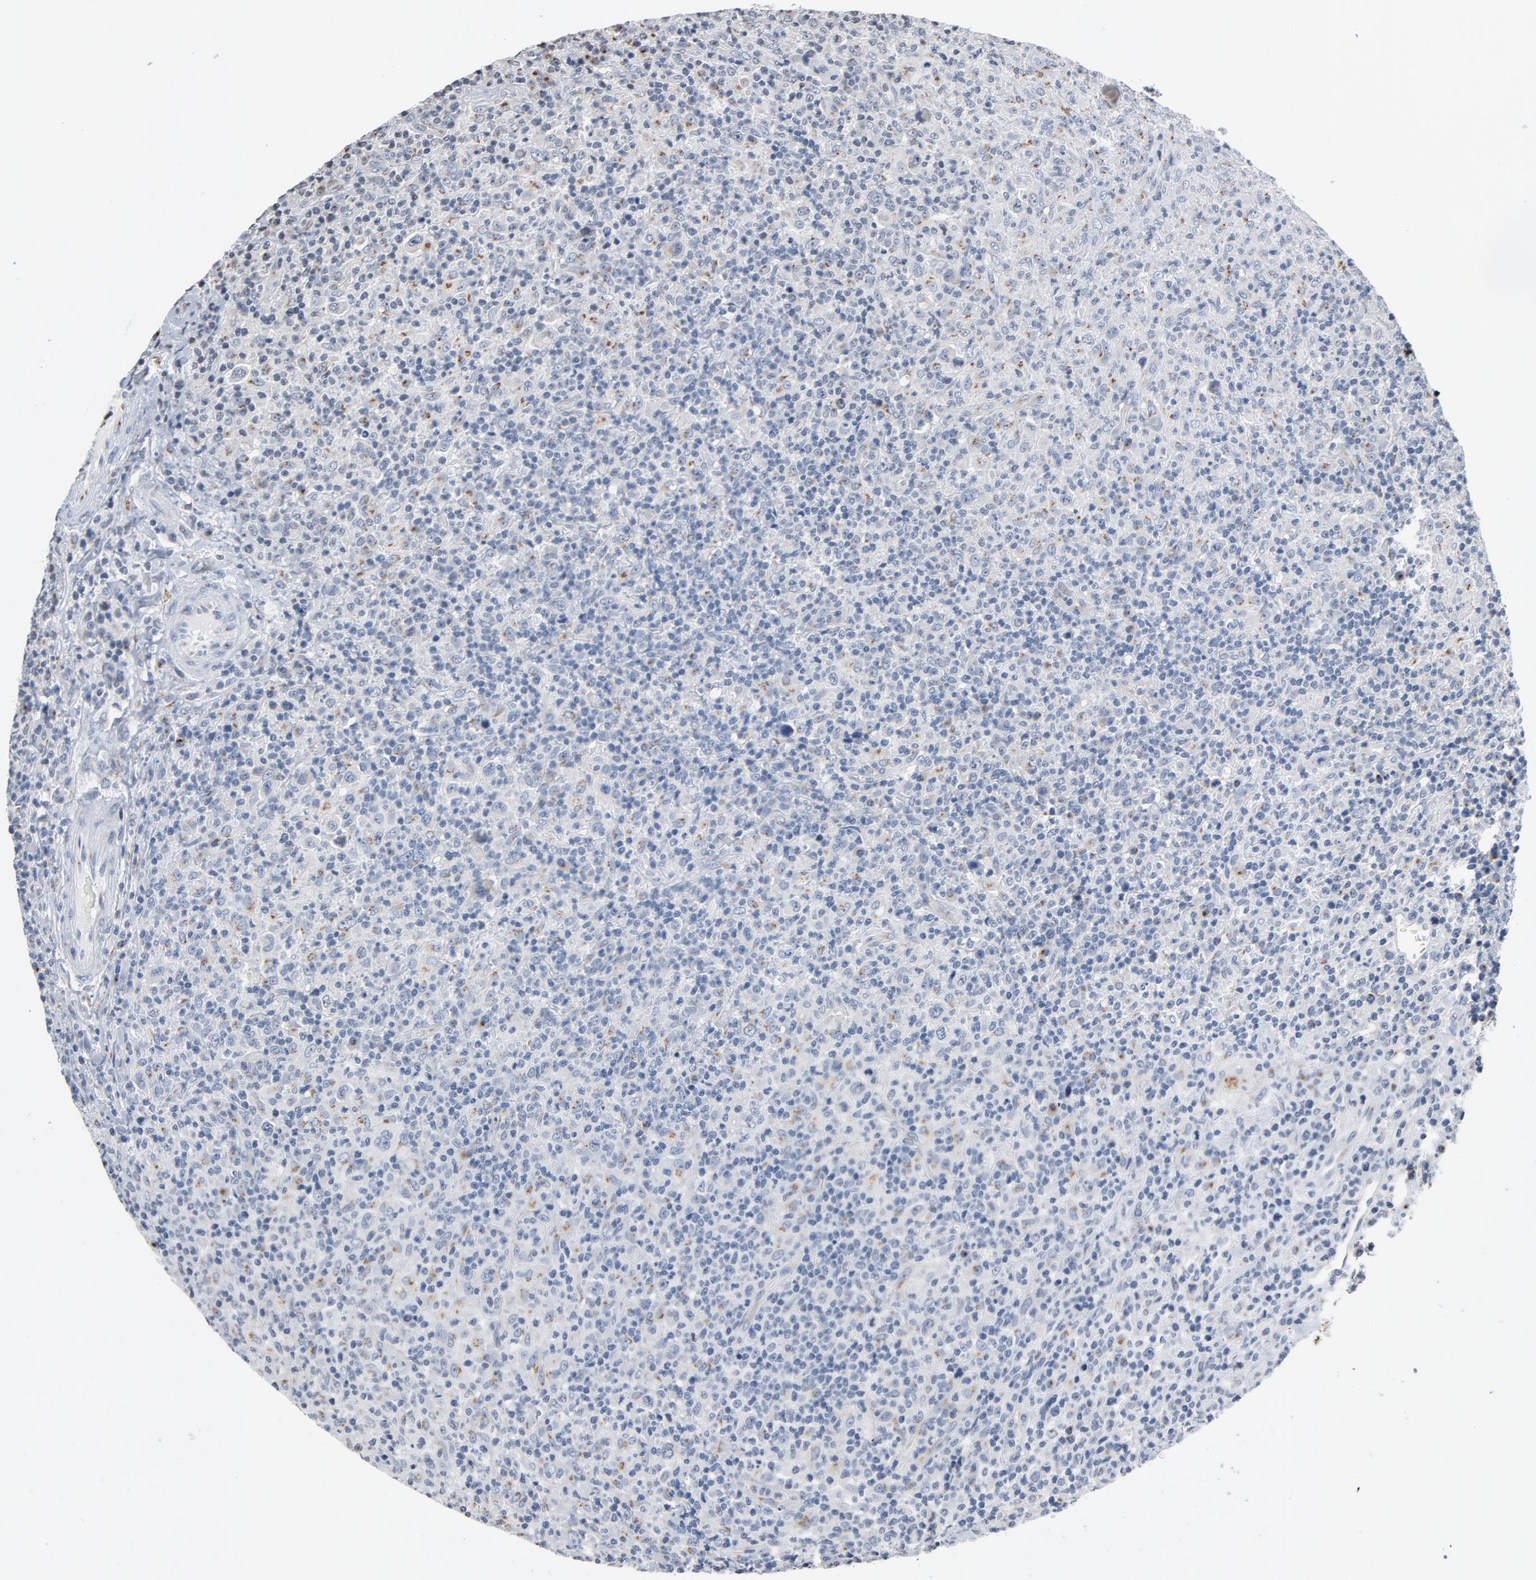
{"staining": {"intensity": "moderate", "quantity": "<25%", "location": "cytoplasmic/membranous"}, "tissue": "lymphoma", "cell_type": "Tumor cells", "image_type": "cancer", "snomed": [{"axis": "morphology", "description": "Hodgkin's disease, NOS"}, {"axis": "topography", "description": "Lymph node"}], "caption": "Lymphoma stained for a protein displays moderate cytoplasmic/membranous positivity in tumor cells. The staining is performed using DAB (3,3'-diaminobenzidine) brown chromogen to label protein expression. The nuclei are counter-stained blue using hematoxylin.", "gene": "YIPF6", "patient": {"sex": "male", "age": 65}}